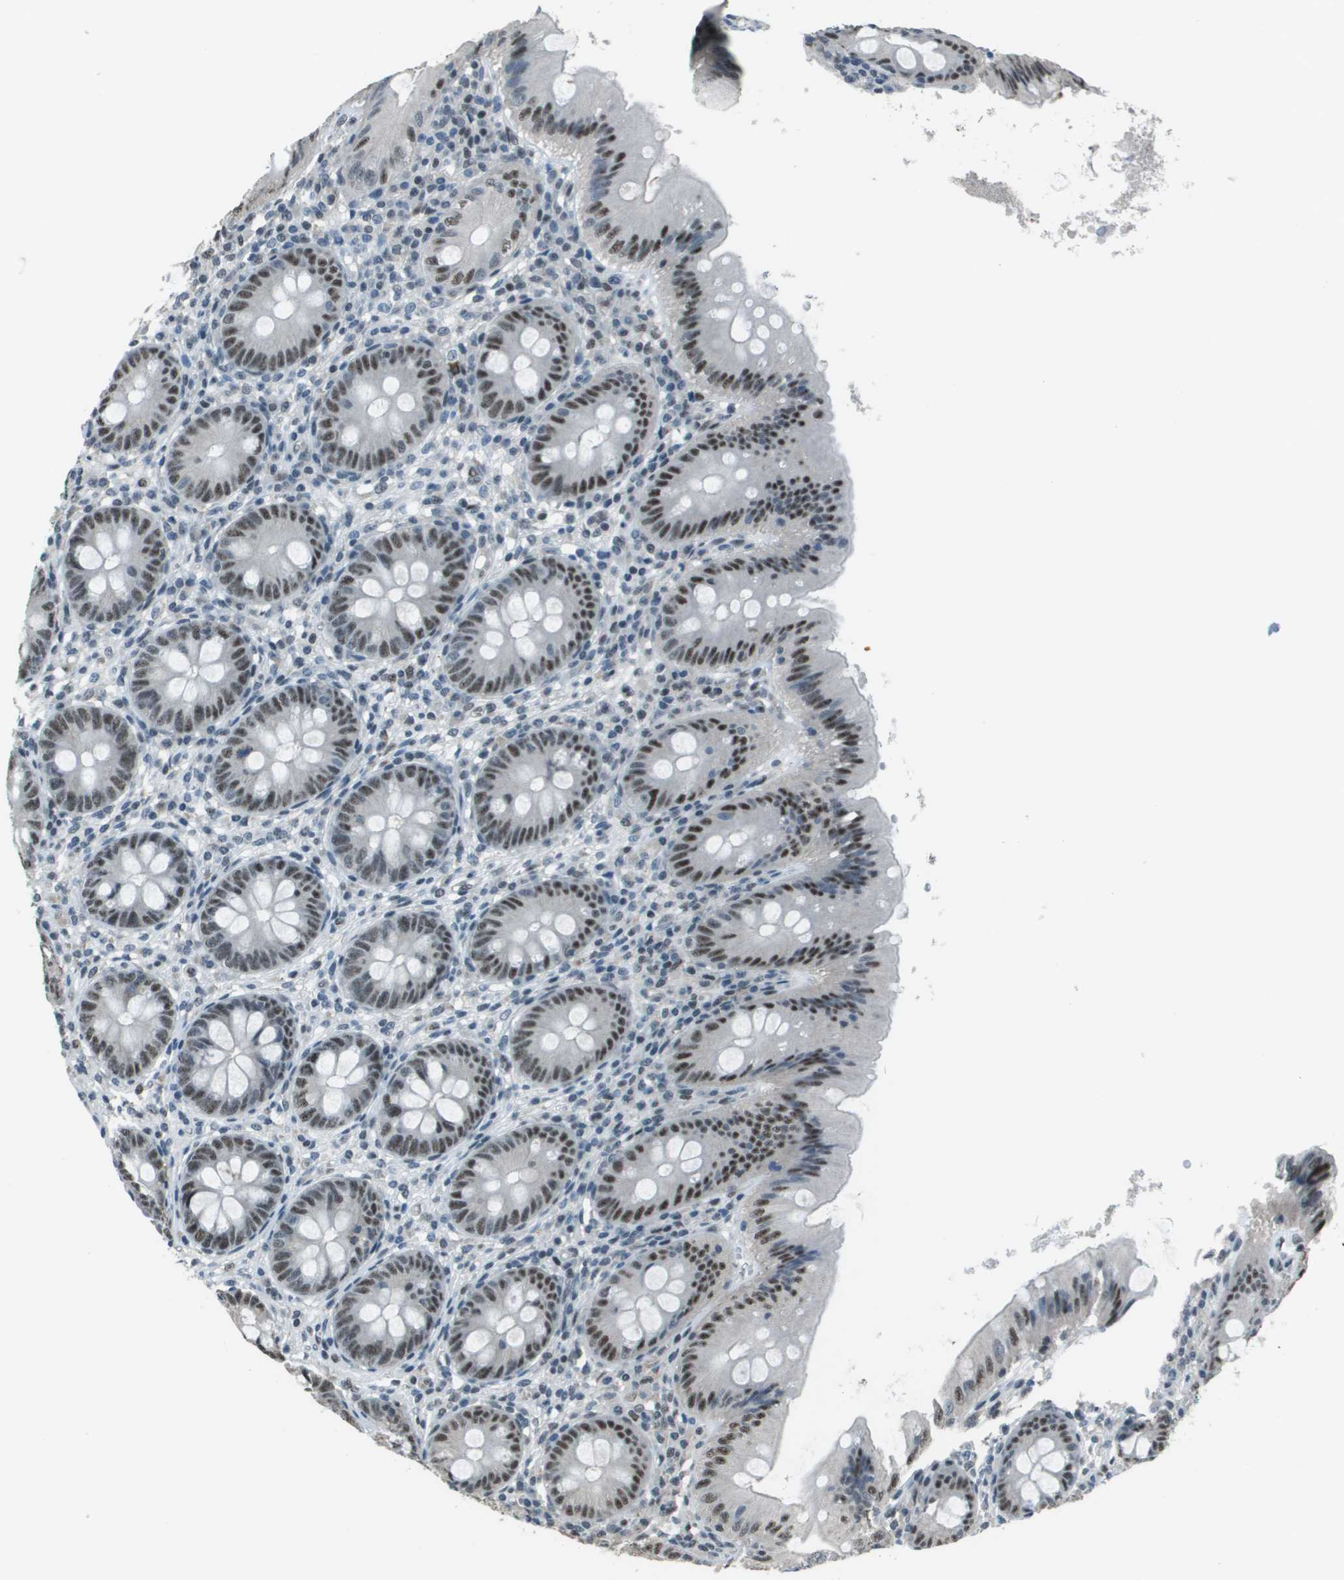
{"staining": {"intensity": "weak", "quantity": ">75%", "location": "nuclear"}, "tissue": "appendix", "cell_type": "Glandular cells", "image_type": "normal", "snomed": [{"axis": "morphology", "description": "Normal tissue, NOS"}, {"axis": "topography", "description": "Appendix"}], "caption": "This micrograph shows normal appendix stained with IHC to label a protein in brown. The nuclear of glandular cells show weak positivity for the protein. Nuclei are counter-stained blue.", "gene": "DEPDC1", "patient": {"sex": "male", "age": 56}}